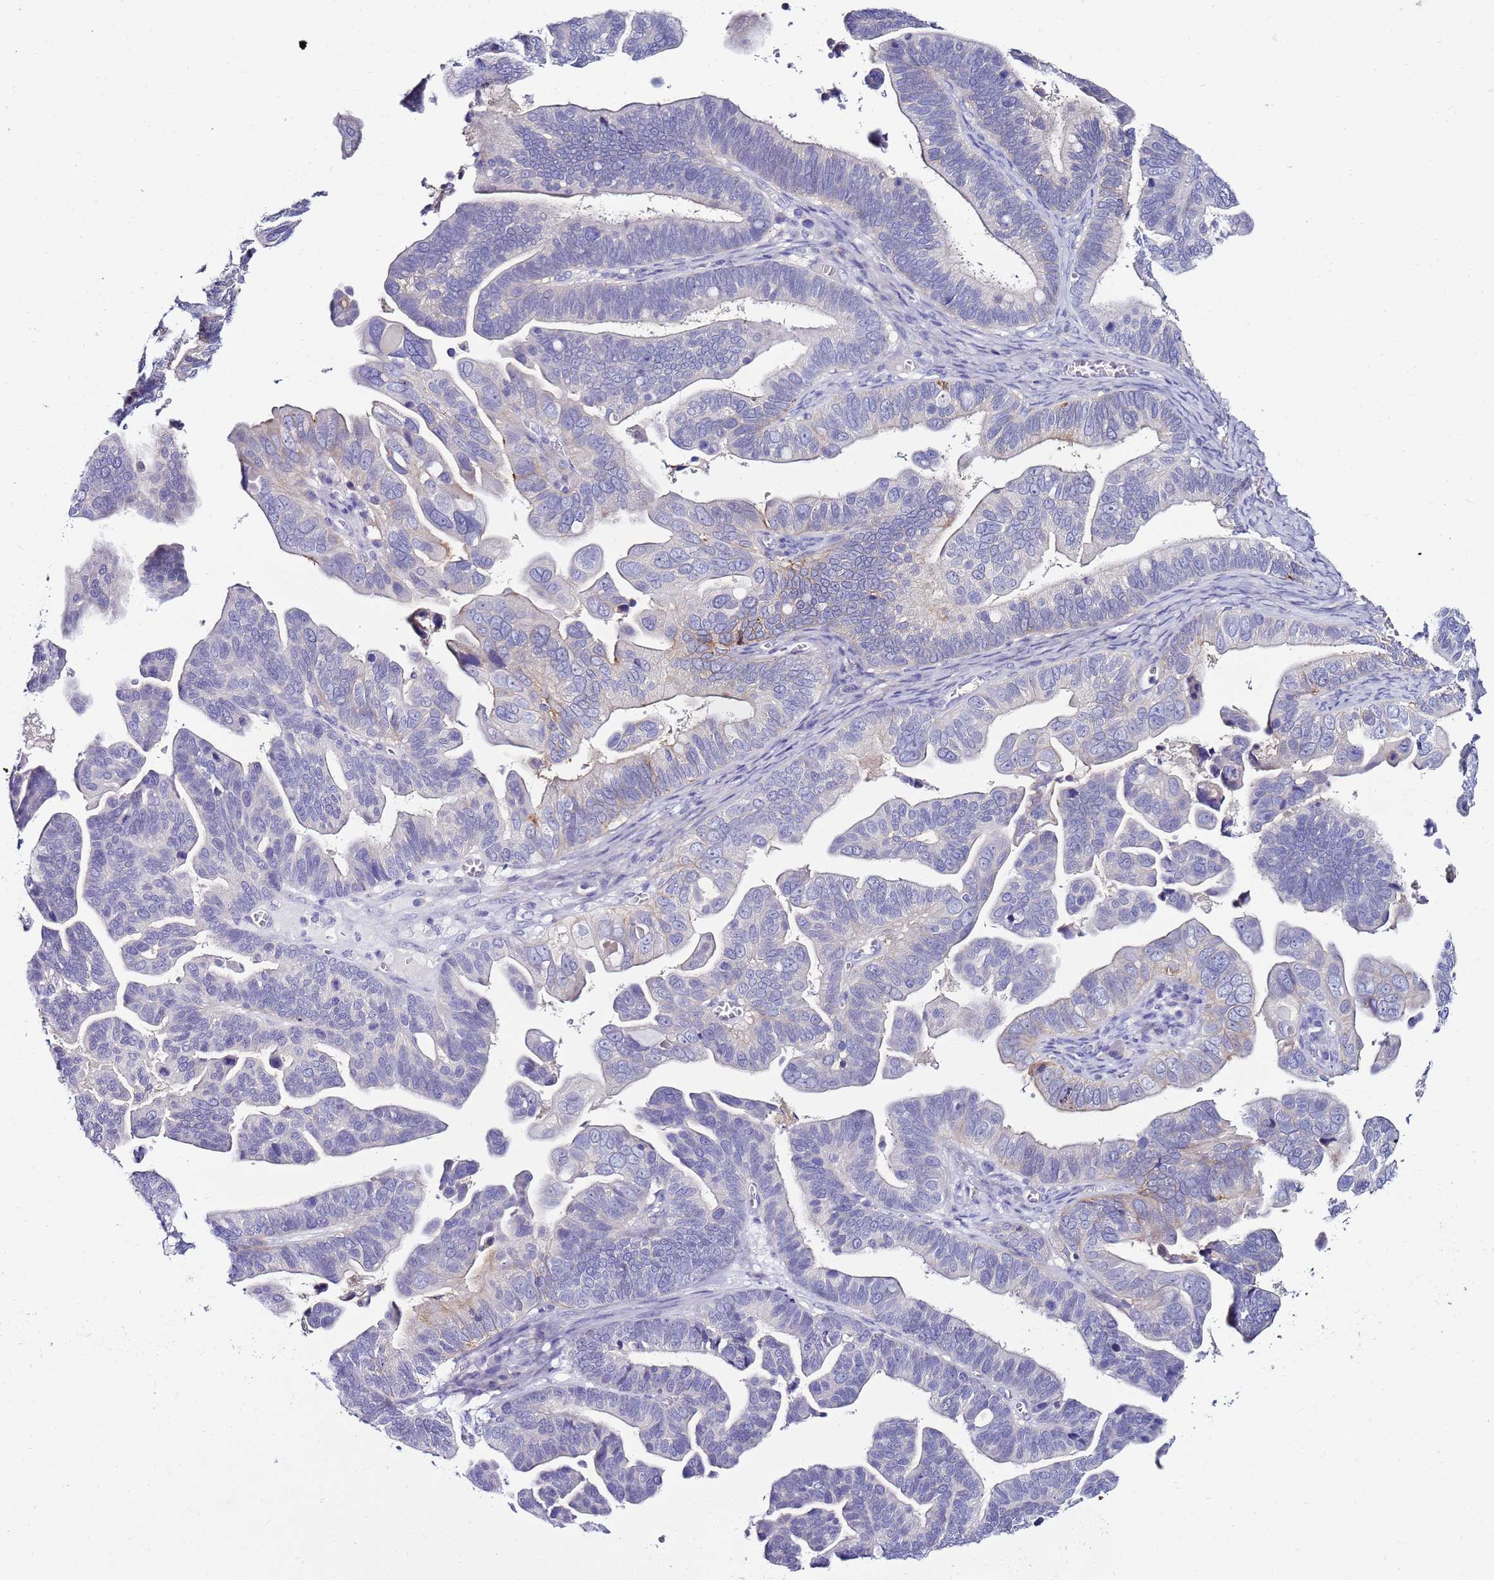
{"staining": {"intensity": "negative", "quantity": "none", "location": "none"}, "tissue": "ovarian cancer", "cell_type": "Tumor cells", "image_type": "cancer", "snomed": [{"axis": "morphology", "description": "Cystadenocarcinoma, serous, NOS"}, {"axis": "topography", "description": "Ovary"}], "caption": "Immunohistochemistry histopathology image of ovarian cancer (serous cystadenocarcinoma) stained for a protein (brown), which exhibits no positivity in tumor cells.", "gene": "GPN3", "patient": {"sex": "female", "age": 56}}